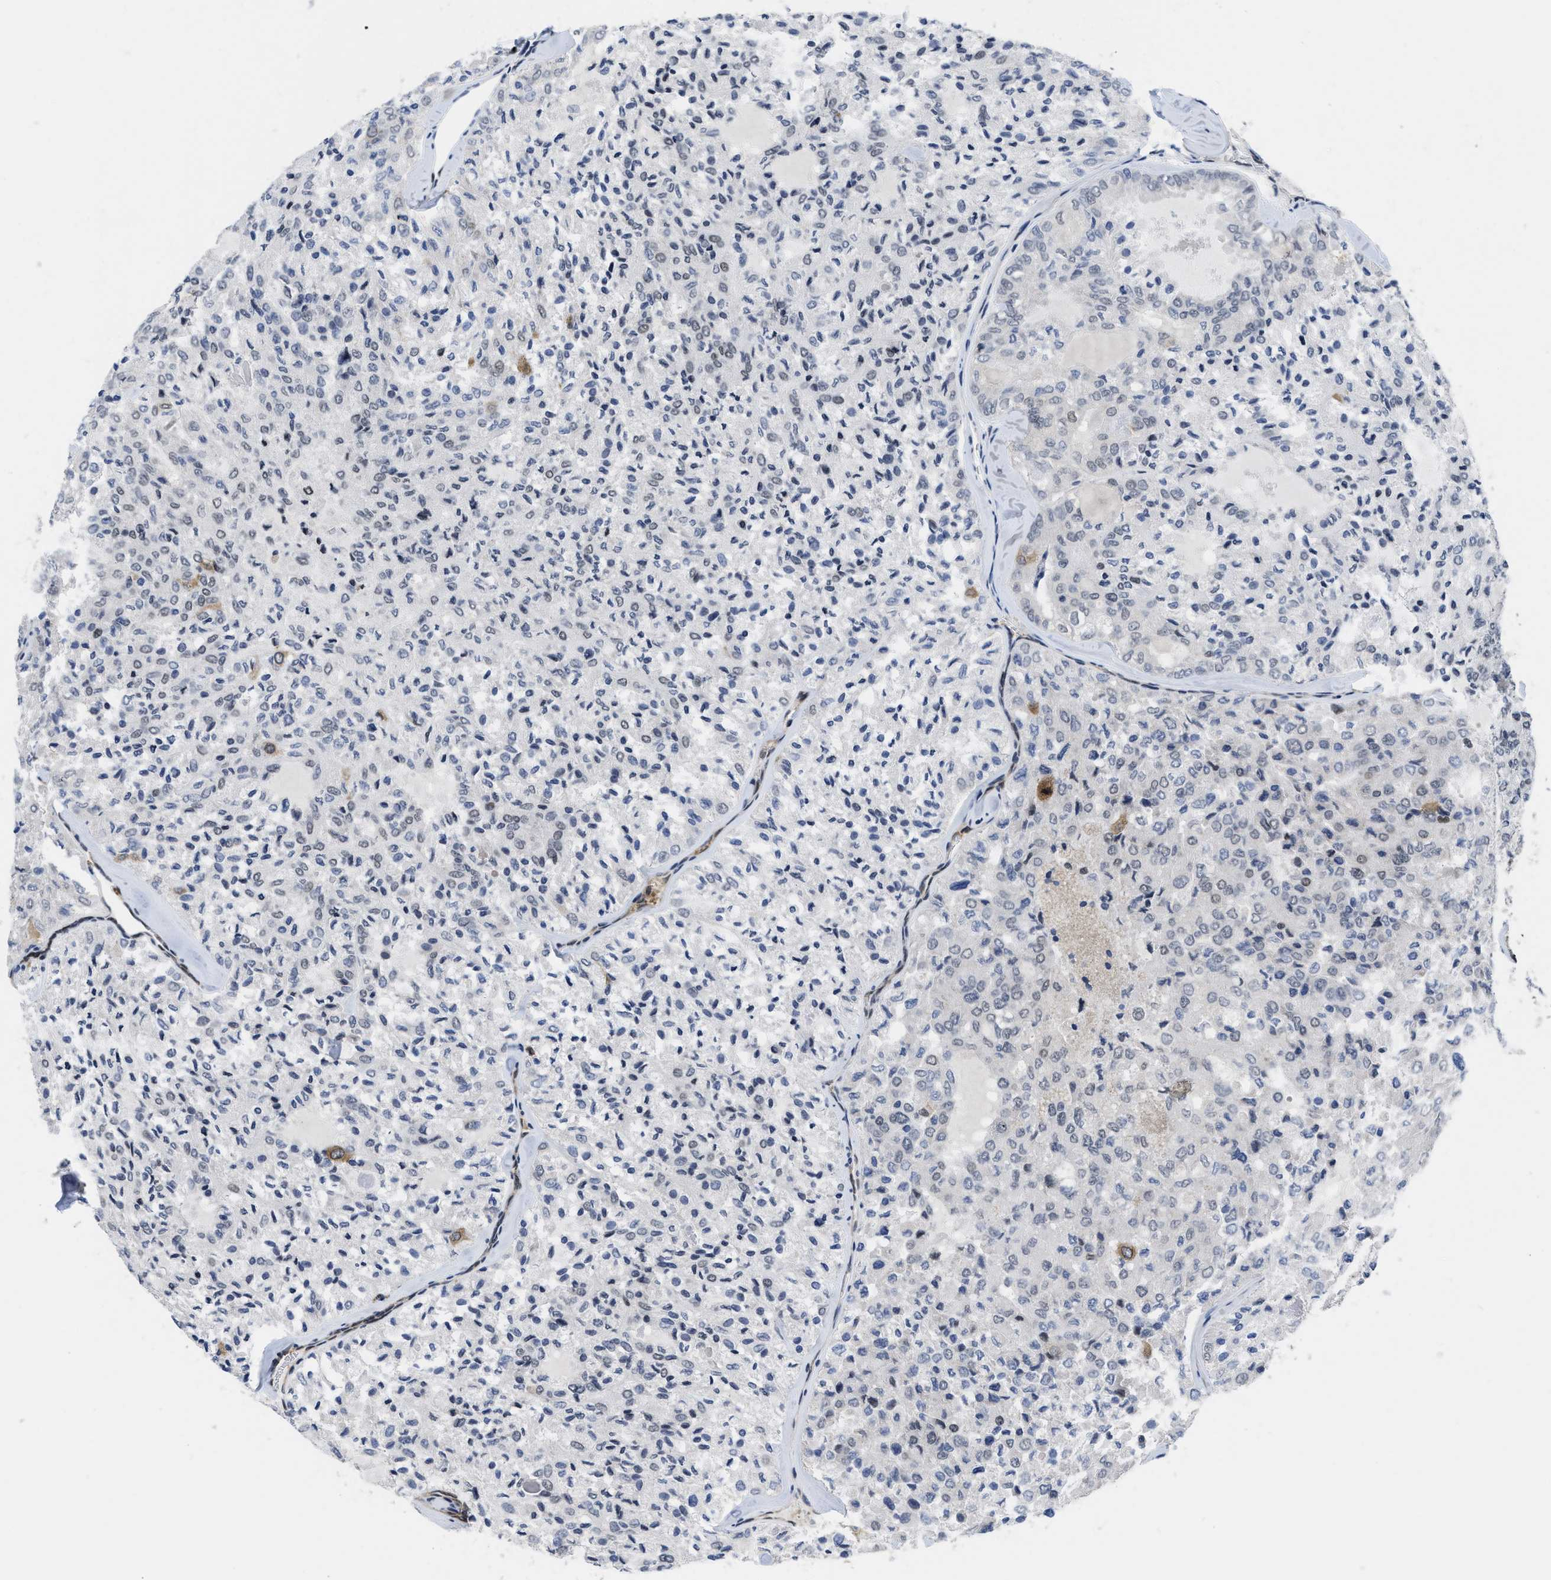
{"staining": {"intensity": "moderate", "quantity": "<25%", "location": "cytoplasmic/membranous"}, "tissue": "thyroid cancer", "cell_type": "Tumor cells", "image_type": "cancer", "snomed": [{"axis": "morphology", "description": "Follicular adenoma carcinoma, NOS"}, {"axis": "topography", "description": "Thyroid gland"}], "caption": "Approximately <25% of tumor cells in thyroid cancer show moderate cytoplasmic/membranous protein staining as visualized by brown immunohistochemical staining.", "gene": "HIF1A", "patient": {"sex": "male", "age": 75}}